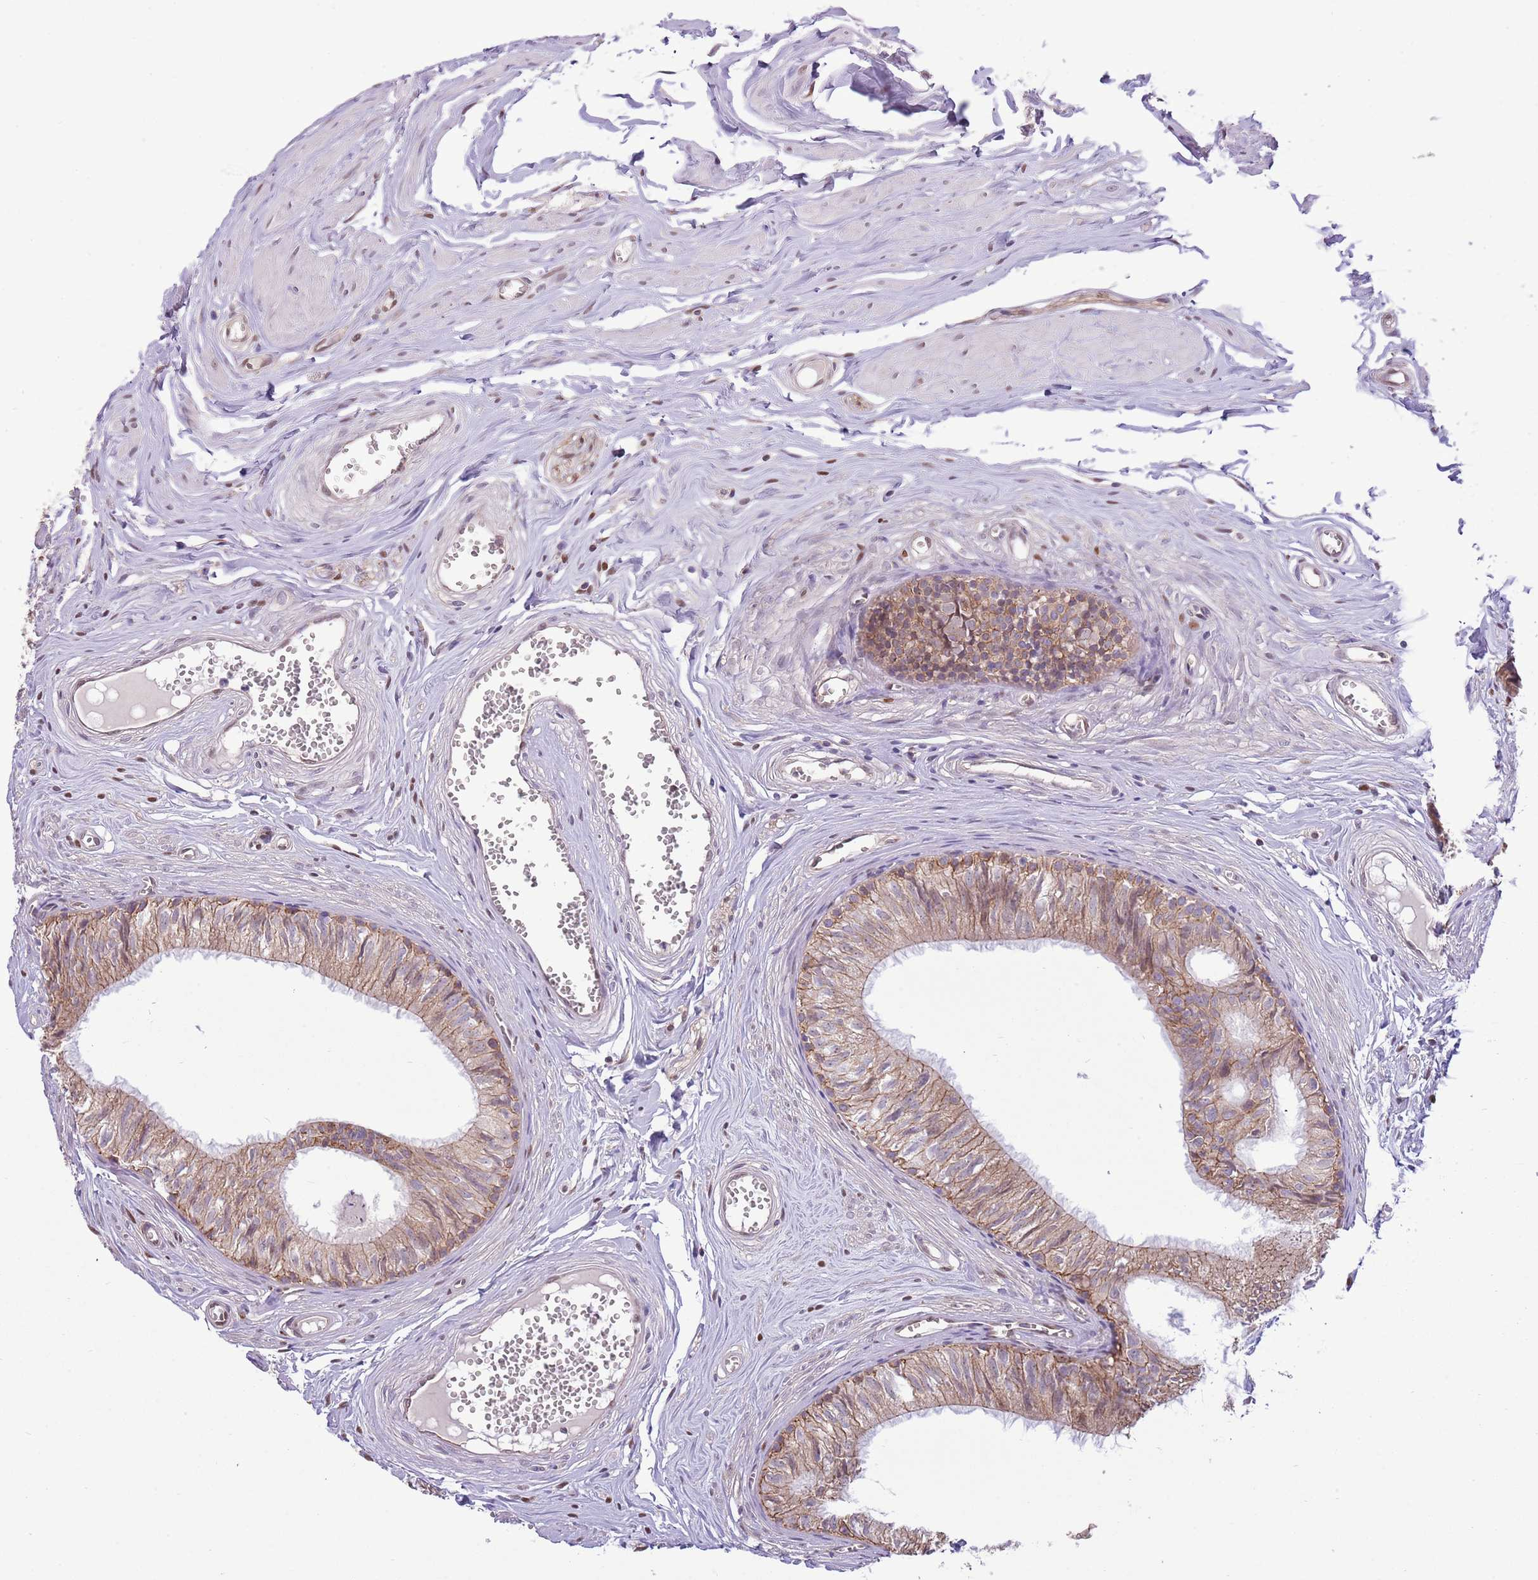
{"staining": {"intensity": "moderate", "quantity": ">75%", "location": "cytoplasmic/membranous"}, "tissue": "epididymis", "cell_type": "Glandular cells", "image_type": "normal", "snomed": [{"axis": "morphology", "description": "Normal tissue, NOS"}, {"axis": "topography", "description": "Epididymis"}], "caption": "Approximately >75% of glandular cells in benign epididymis show moderate cytoplasmic/membranous protein positivity as visualized by brown immunohistochemical staining.", "gene": "ARL2BP", "patient": {"sex": "male", "age": 36}}